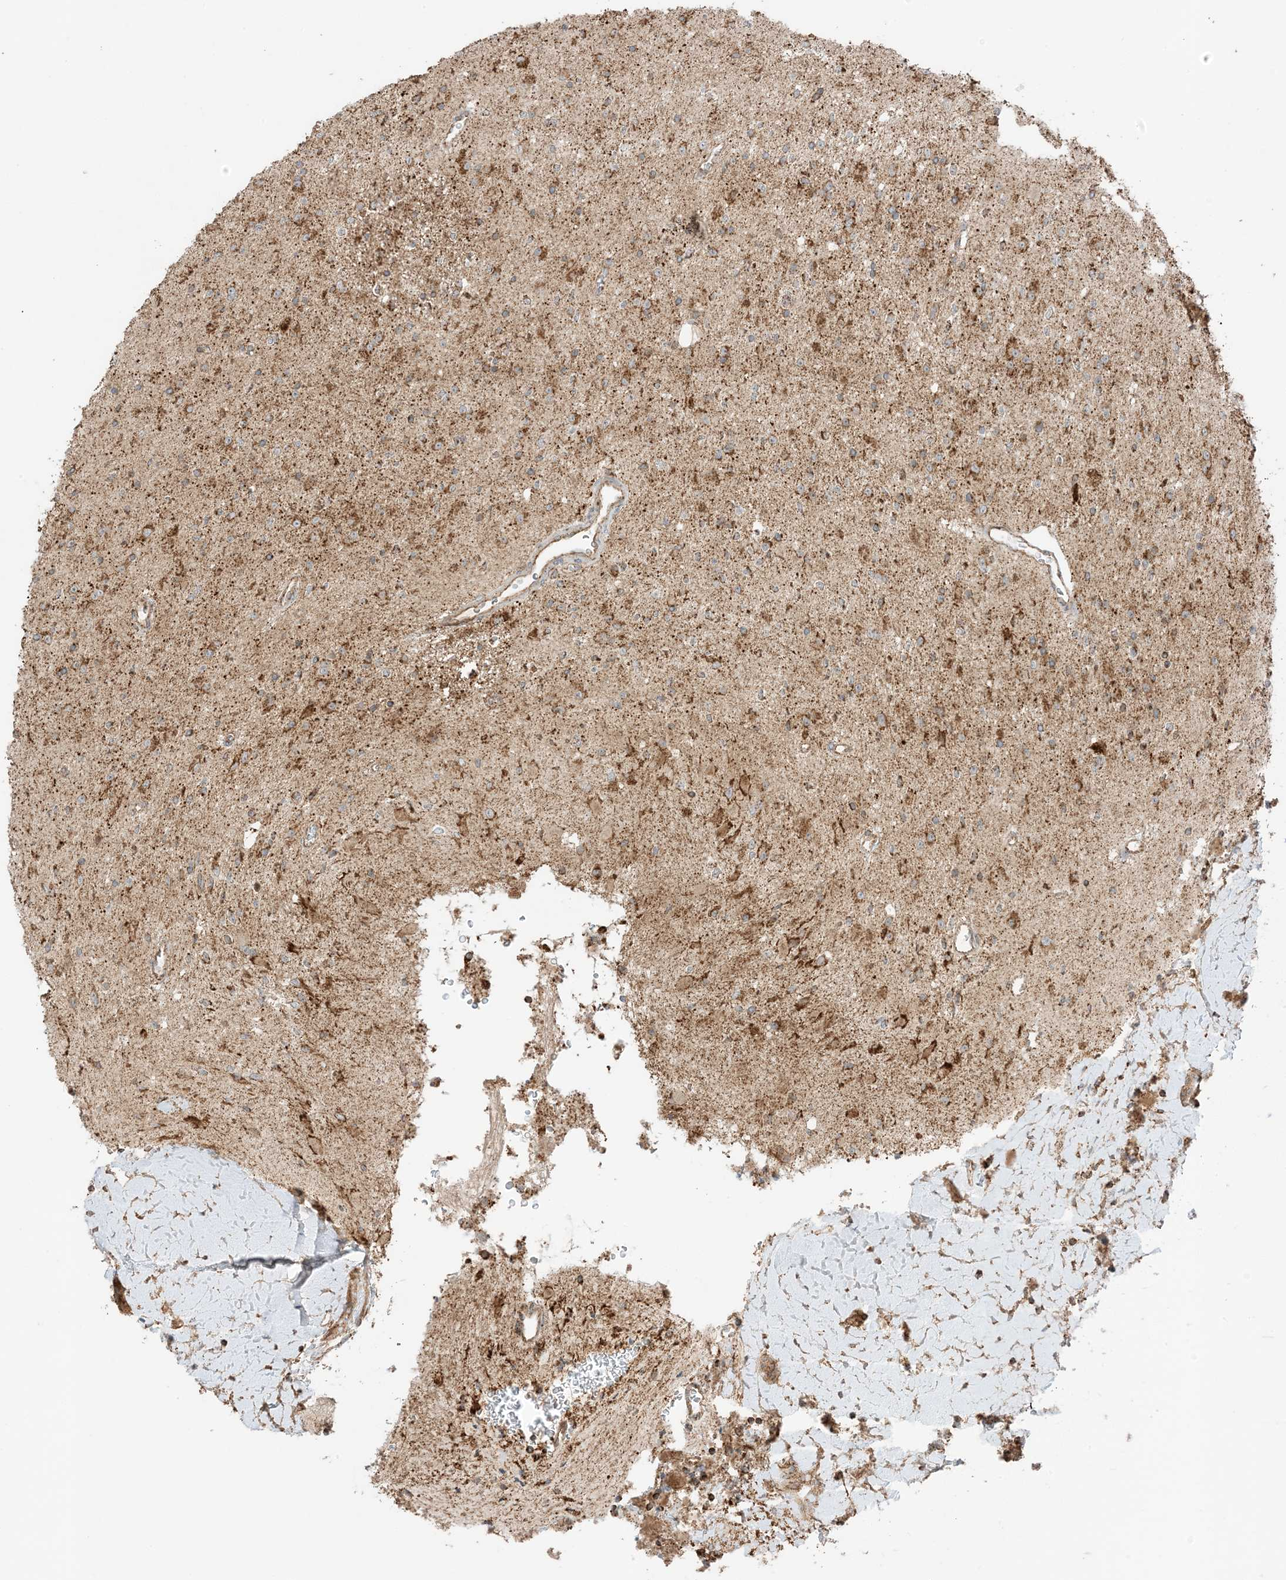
{"staining": {"intensity": "moderate", "quantity": ">75%", "location": "cytoplasmic/membranous"}, "tissue": "glioma", "cell_type": "Tumor cells", "image_type": "cancer", "snomed": [{"axis": "morphology", "description": "Glioma, malignant, High grade"}, {"axis": "topography", "description": "Brain"}], "caption": "Tumor cells reveal medium levels of moderate cytoplasmic/membranous staining in about >75% of cells in glioma.", "gene": "N4BP3", "patient": {"sex": "male", "age": 34}}